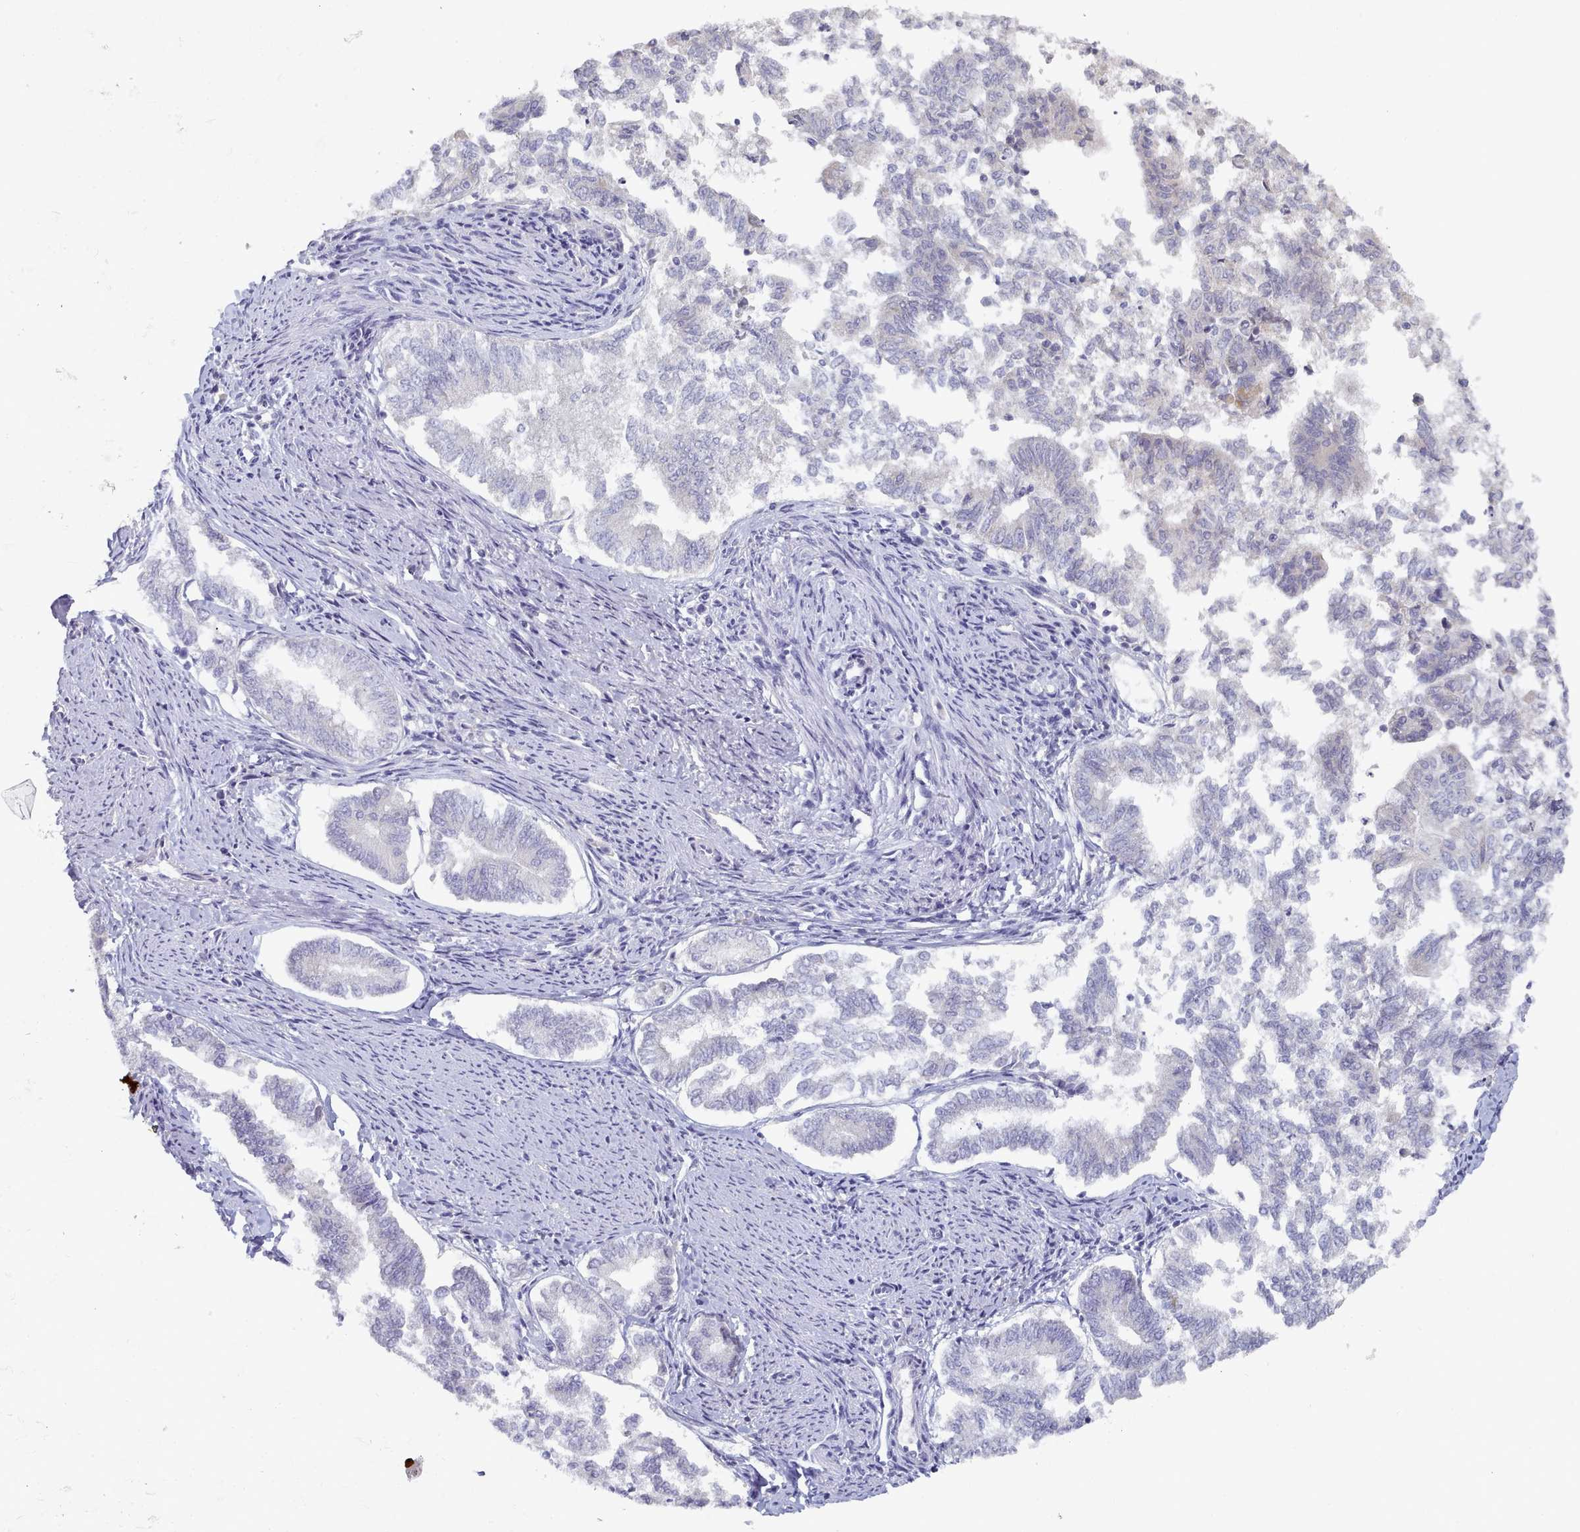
{"staining": {"intensity": "negative", "quantity": "none", "location": "none"}, "tissue": "endometrial cancer", "cell_type": "Tumor cells", "image_type": "cancer", "snomed": [{"axis": "morphology", "description": "Adenocarcinoma, NOS"}, {"axis": "topography", "description": "Endometrium"}], "caption": "An immunohistochemistry (IHC) histopathology image of endometrial cancer is shown. There is no staining in tumor cells of endometrial cancer.", "gene": "TYW1B", "patient": {"sex": "female", "age": 79}}